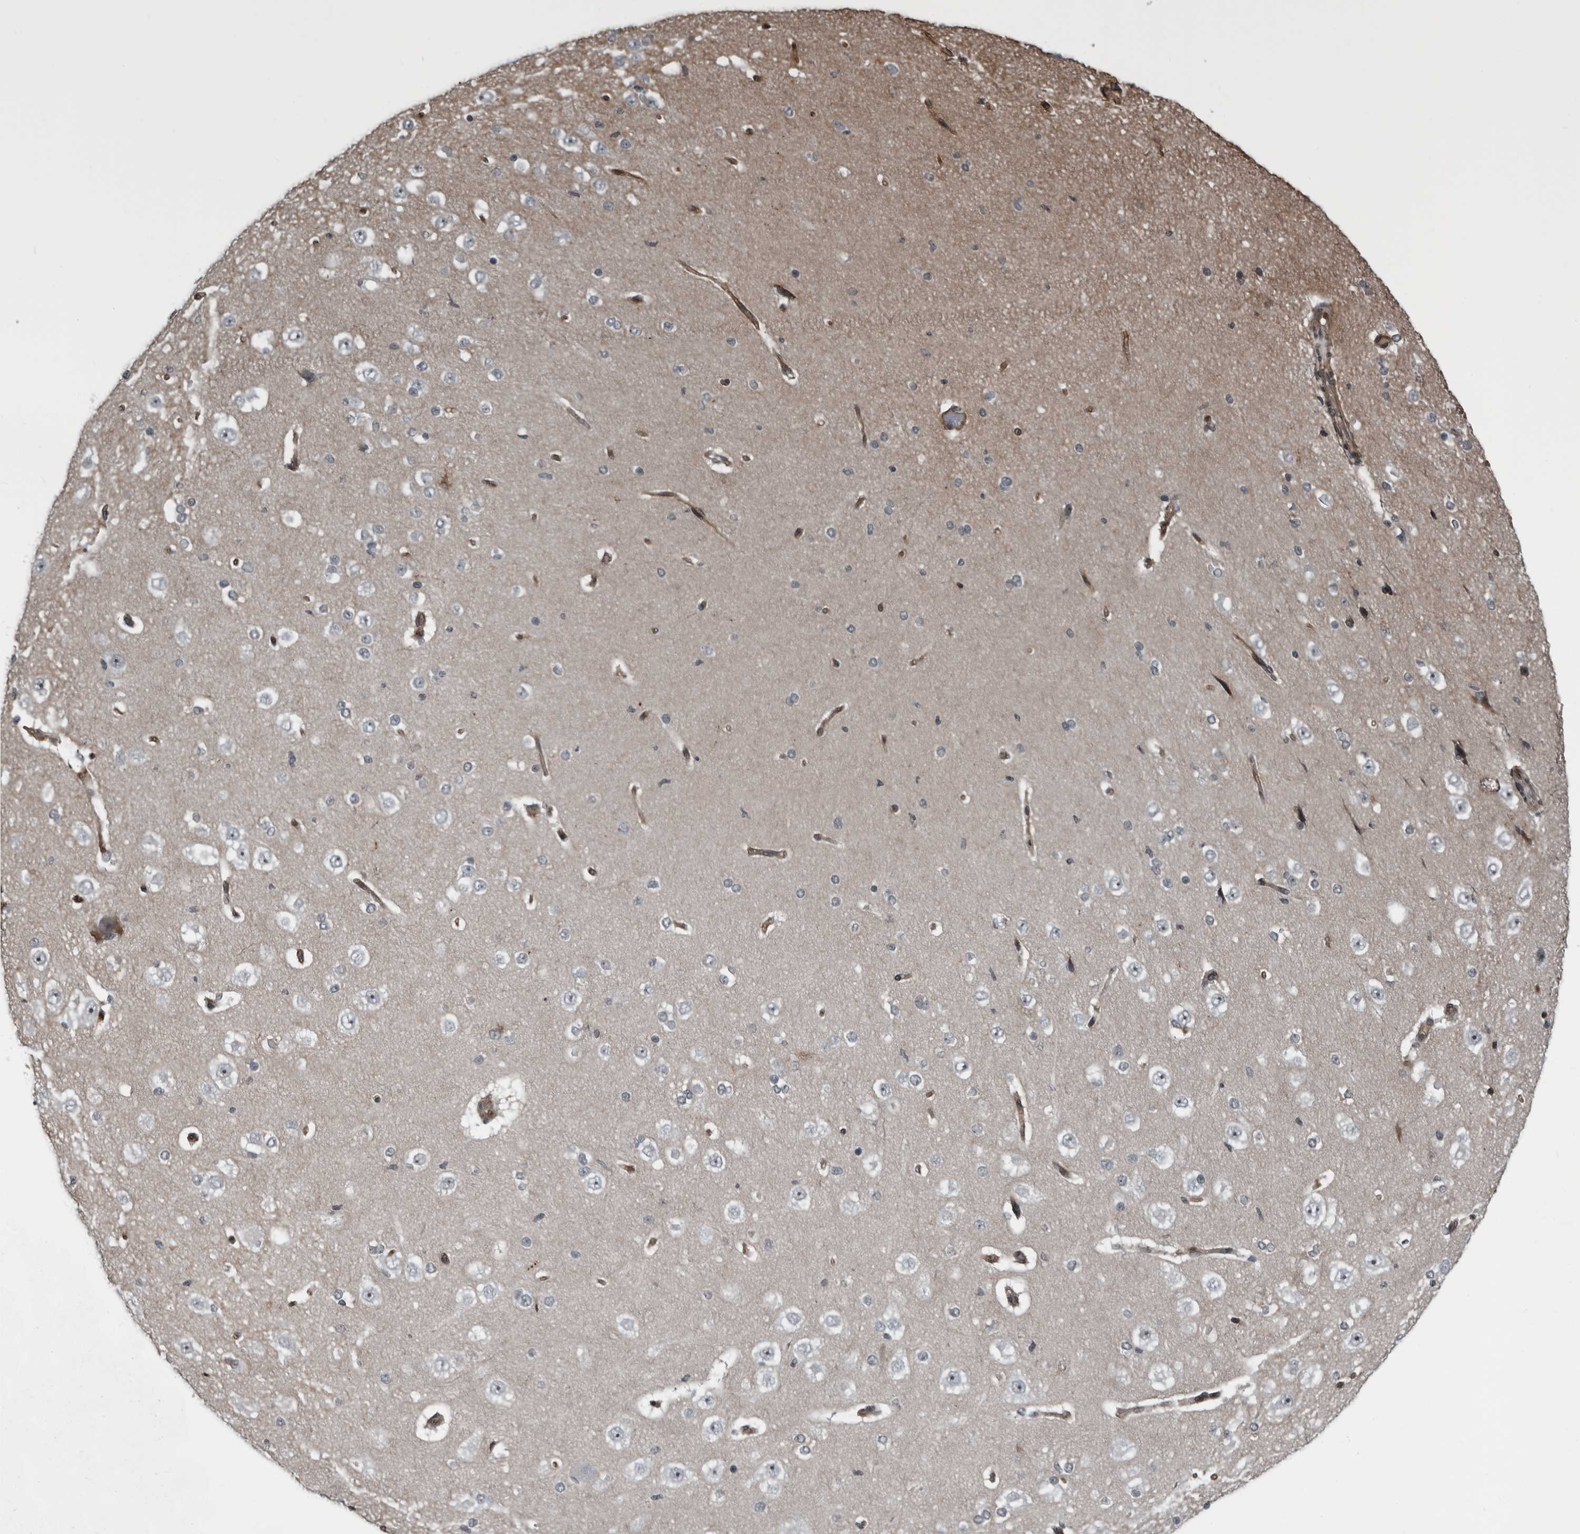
{"staining": {"intensity": "moderate", "quantity": ">75%", "location": "cytoplasmic/membranous"}, "tissue": "cerebral cortex", "cell_type": "Endothelial cells", "image_type": "normal", "snomed": [{"axis": "morphology", "description": "Normal tissue, NOS"}, {"axis": "morphology", "description": "Developmental malformation"}, {"axis": "topography", "description": "Cerebral cortex"}], "caption": "About >75% of endothelial cells in benign cerebral cortex show moderate cytoplasmic/membranous protein staining as visualized by brown immunohistochemical staining.", "gene": "FAM102B", "patient": {"sex": "female", "age": 30}}